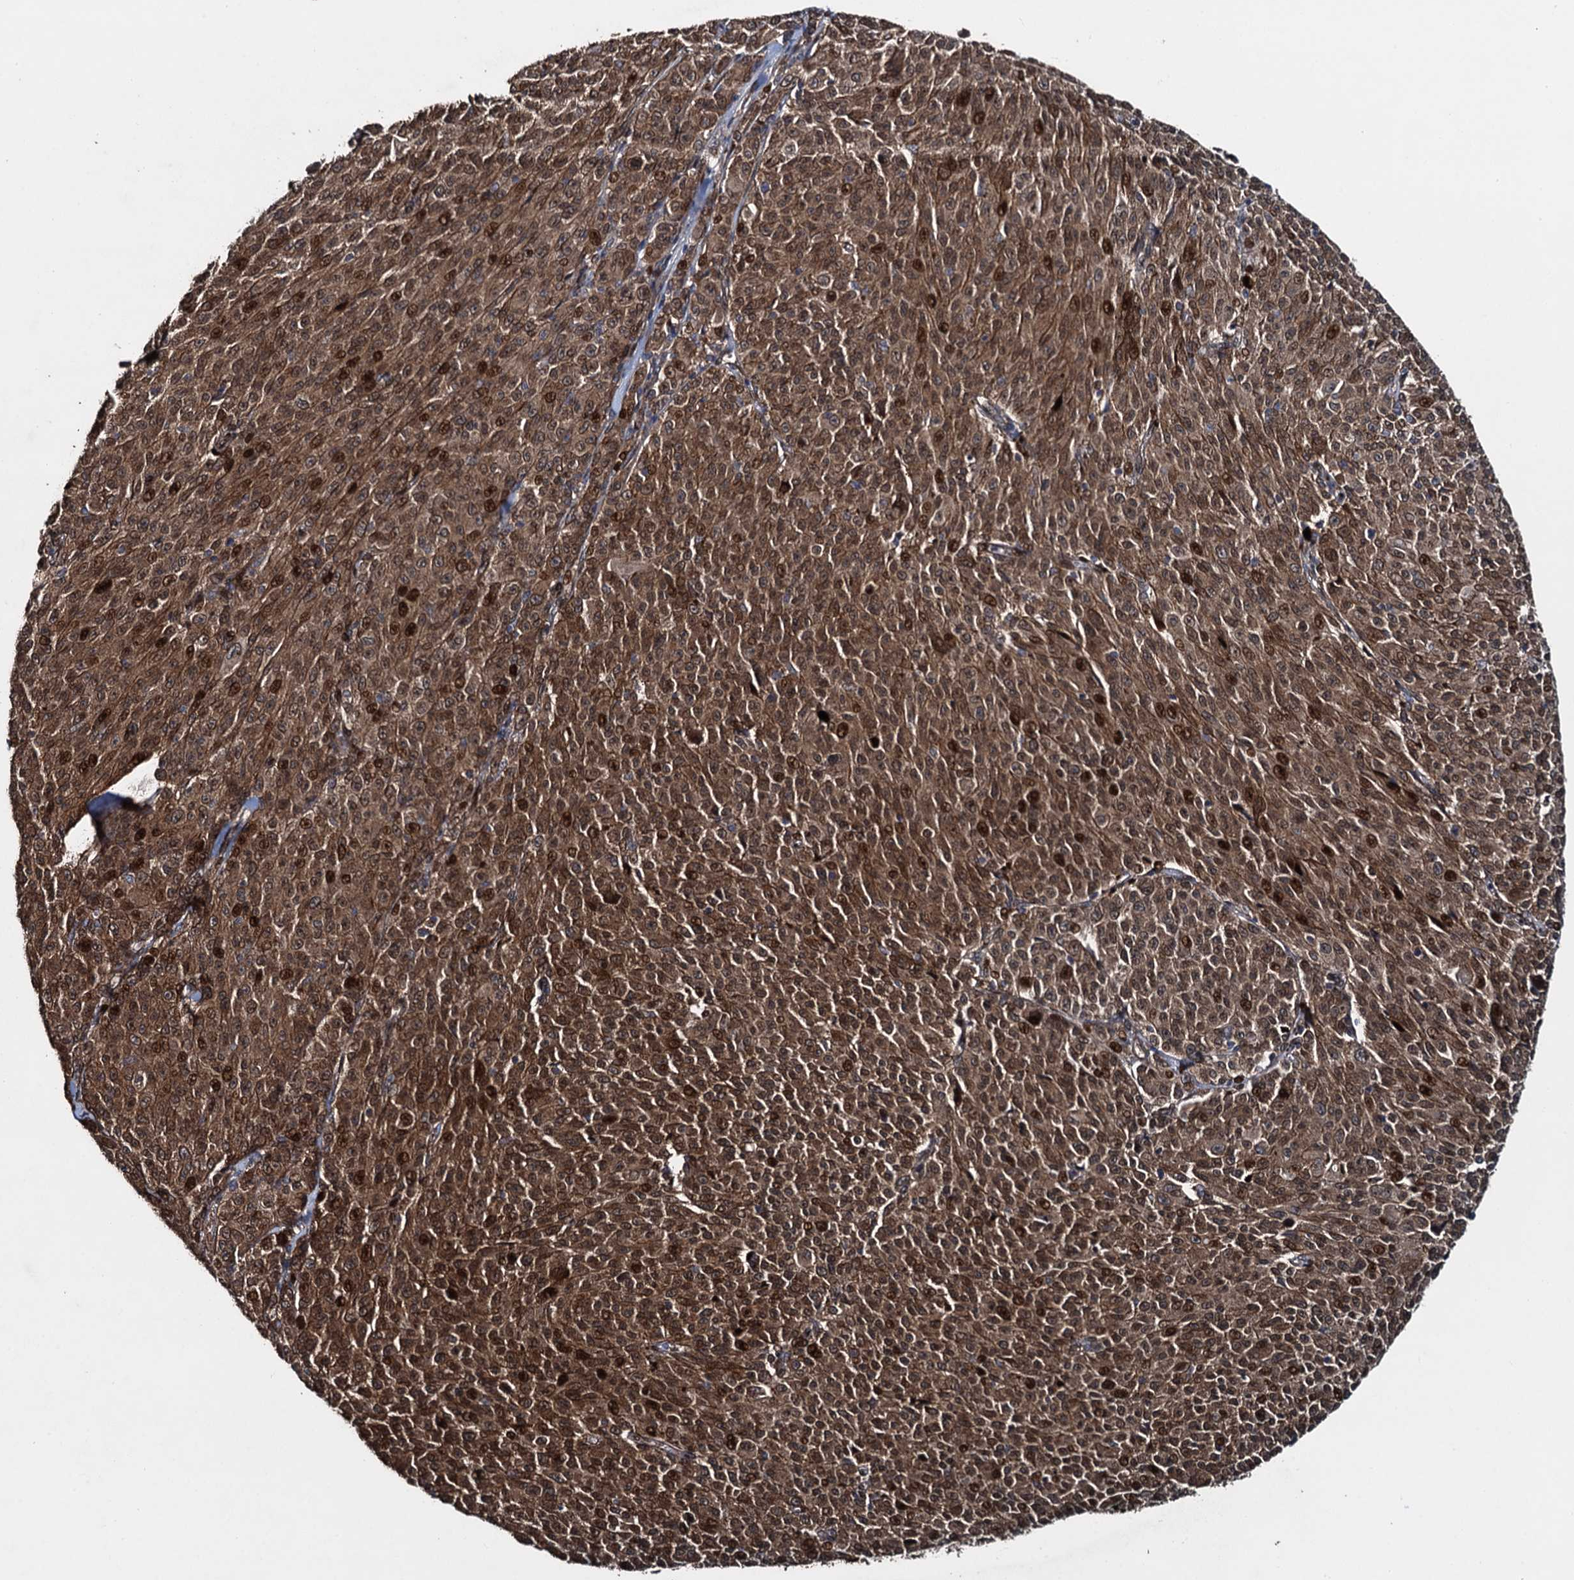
{"staining": {"intensity": "strong", "quantity": ">75%", "location": "cytoplasmic/membranous,nuclear"}, "tissue": "melanoma", "cell_type": "Tumor cells", "image_type": "cancer", "snomed": [{"axis": "morphology", "description": "Malignant melanoma, NOS"}, {"axis": "topography", "description": "Skin"}], "caption": "Immunohistochemistry staining of malignant melanoma, which demonstrates high levels of strong cytoplasmic/membranous and nuclear staining in about >75% of tumor cells indicating strong cytoplasmic/membranous and nuclear protein expression. The staining was performed using DAB (3,3'-diaminobenzidine) (brown) for protein detection and nuclei were counterstained in hematoxylin (blue).", "gene": "RHOBTB1", "patient": {"sex": "female", "age": 52}}